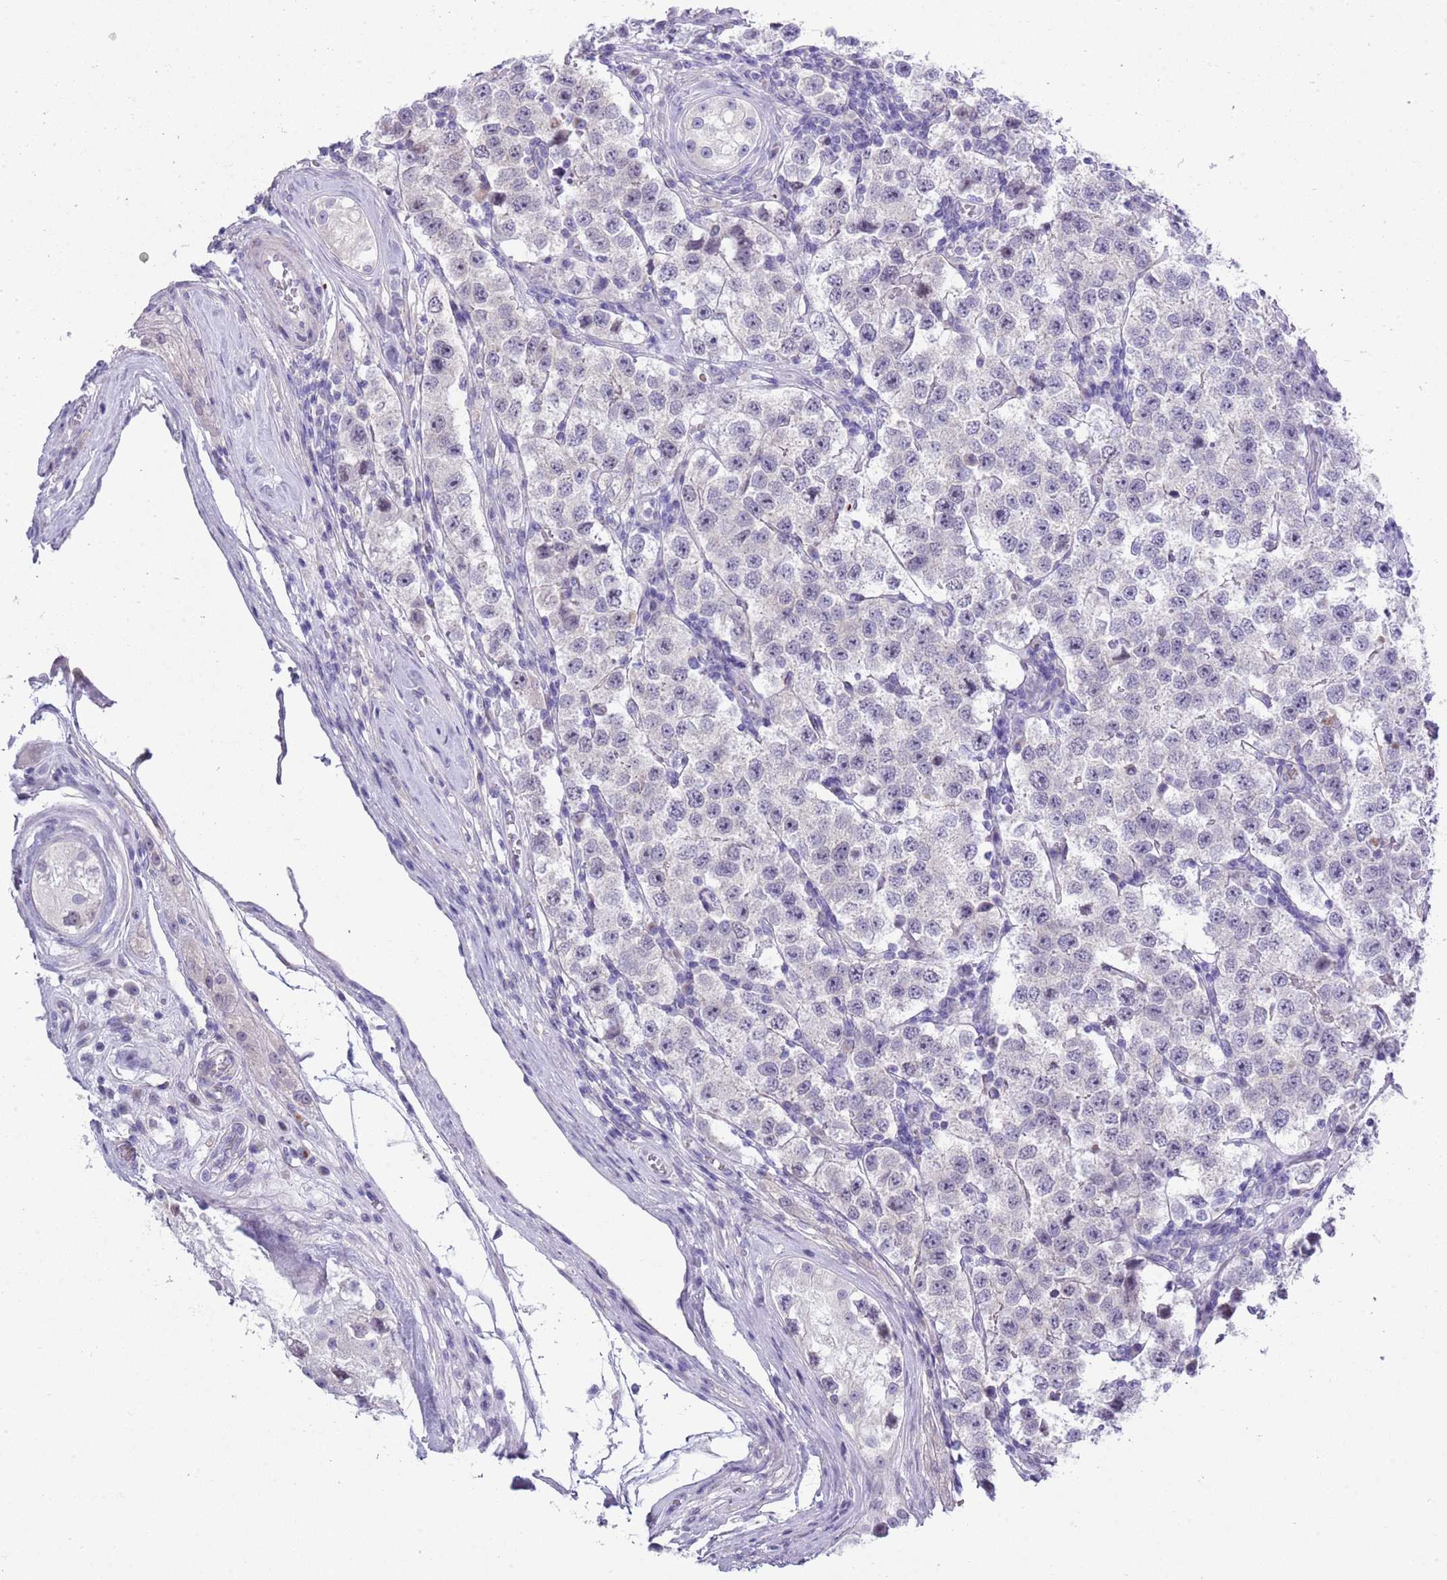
{"staining": {"intensity": "negative", "quantity": "none", "location": "none"}, "tissue": "testis cancer", "cell_type": "Tumor cells", "image_type": "cancer", "snomed": [{"axis": "morphology", "description": "Seminoma, NOS"}, {"axis": "topography", "description": "Testis"}], "caption": "DAB immunohistochemical staining of human testis cancer (seminoma) reveals no significant expression in tumor cells.", "gene": "ZFP2", "patient": {"sex": "male", "age": 34}}